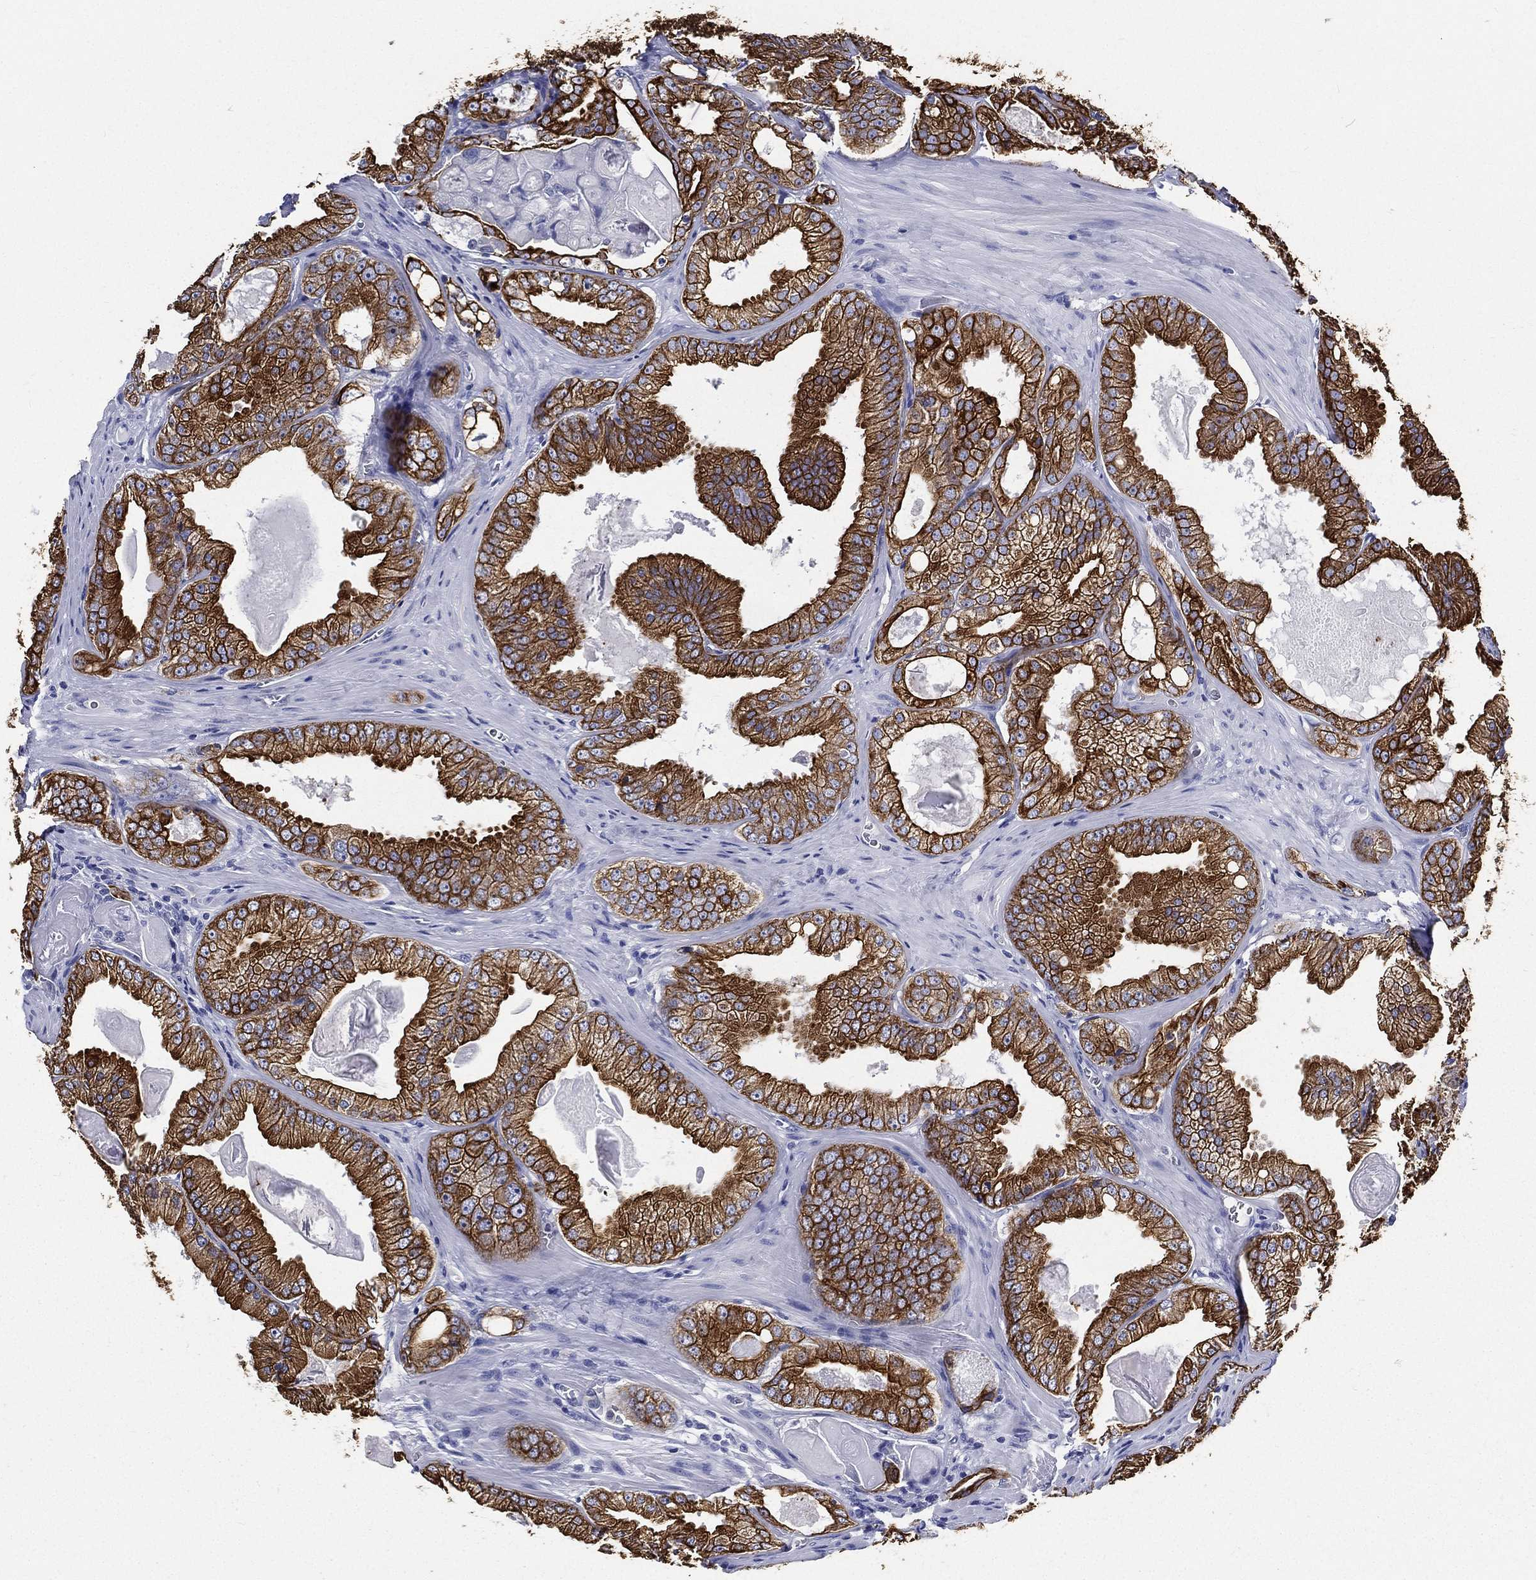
{"staining": {"intensity": "strong", "quantity": ">75%", "location": "cytoplasmic/membranous"}, "tissue": "prostate cancer", "cell_type": "Tumor cells", "image_type": "cancer", "snomed": [{"axis": "morphology", "description": "Adenocarcinoma, Low grade"}, {"axis": "topography", "description": "Prostate"}], "caption": "IHC of prostate cancer shows high levels of strong cytoplasmic/membranous positivity in approximately >75% of tumor cells.", "gene": "NEDD9", "patient": {"sex": "male", "age": 72}}